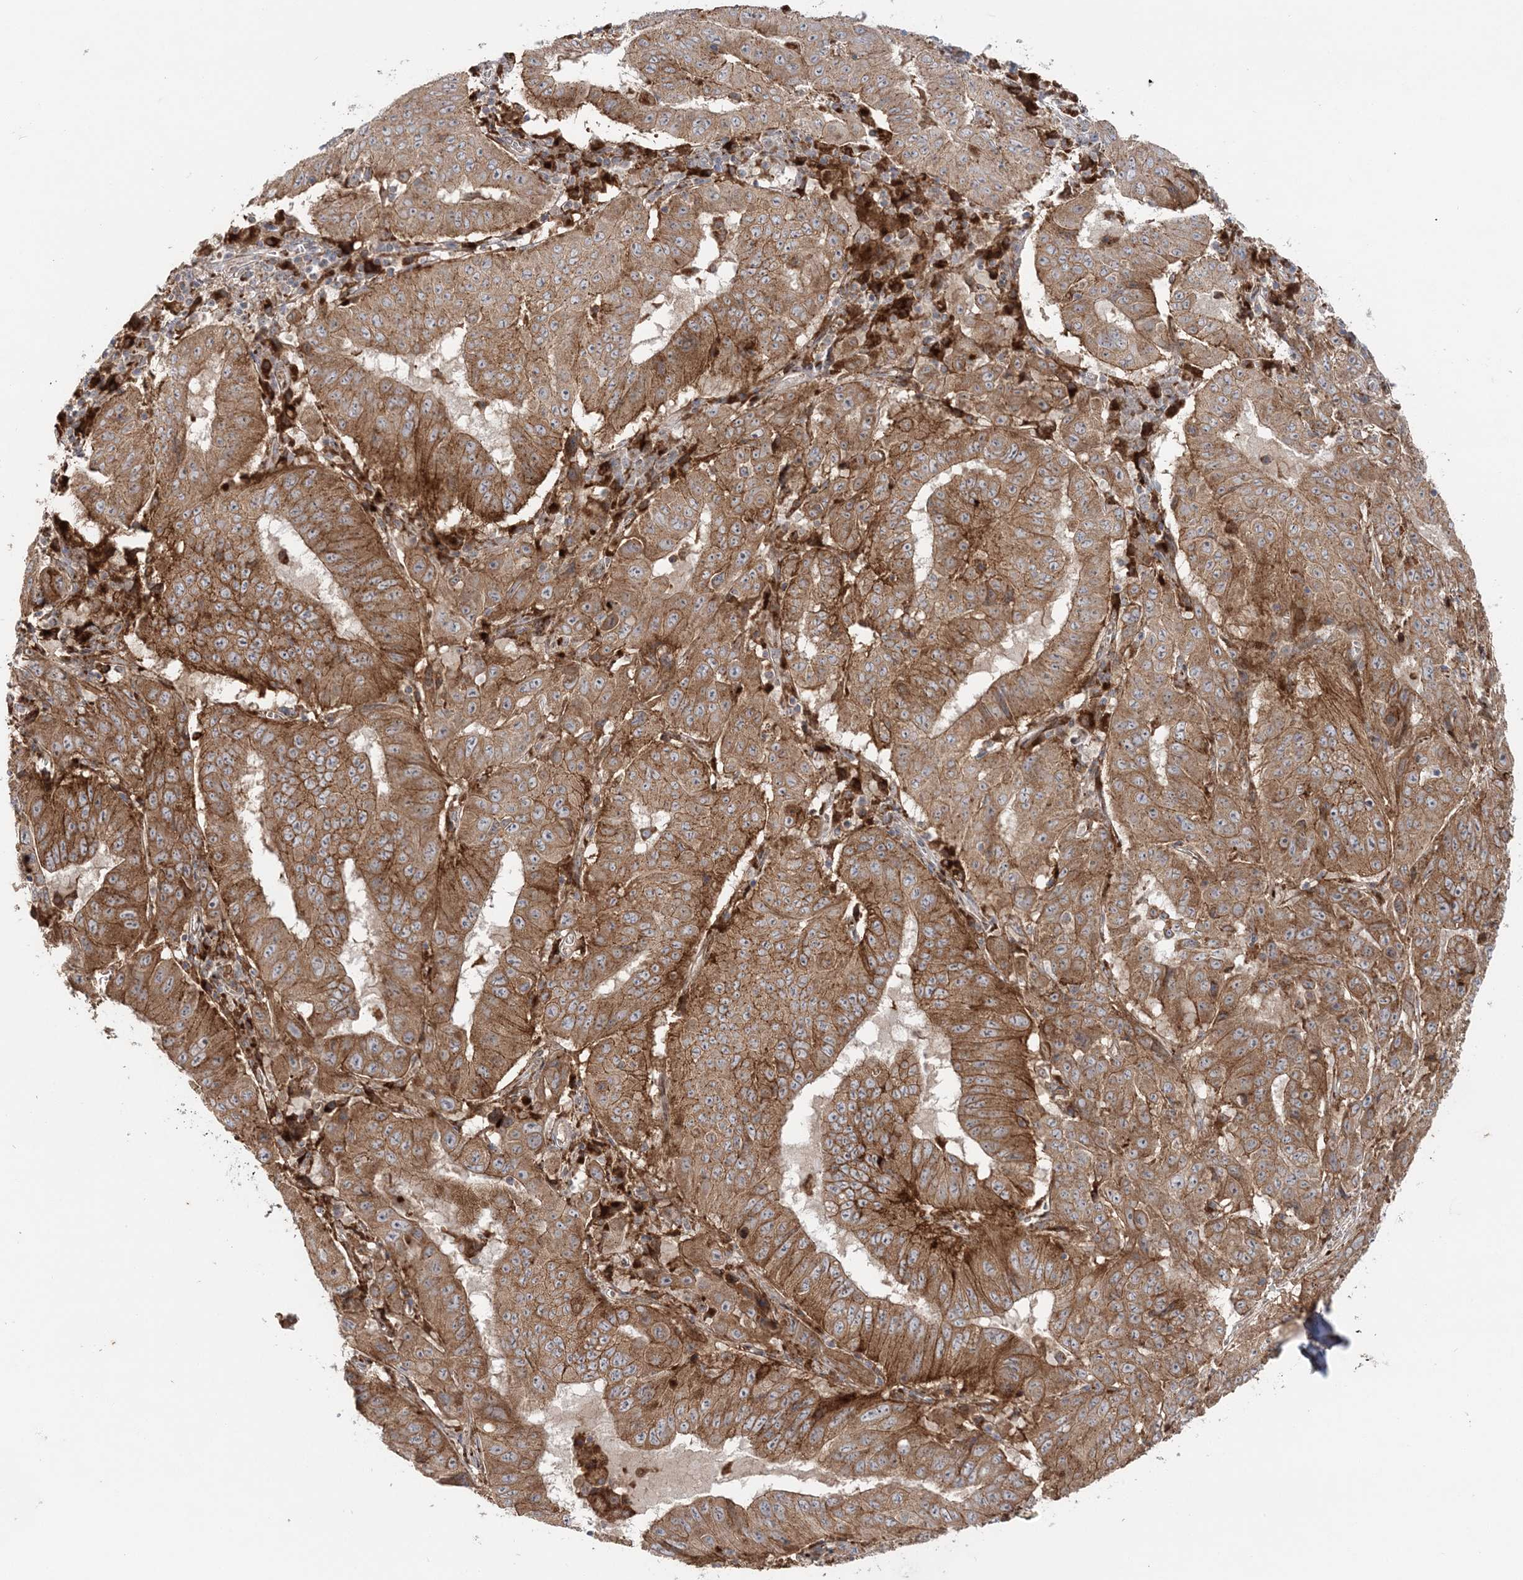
{"staining": {"intensity": "moderate", "quantity": ">75%", "location": "cytoplasmic/membranous"}, "tissue": "pancreatic cancer", "cell_type": "Tumor cells", "image_type": "cancer", "snomed": [{"axis": "morphology", "description": "Adenocarcinoma, NOS"}, {"axis": "topography", "description": "Pancreas"}], "caption": "Pancreatic cancer was stained to show a protein in brown. There is medium levels of moderate cytoplasmic/membranous positivity in about >75% of tumor cells.", "gene": "ABCC3", "patient": {"sex": "male", "age": 63}}